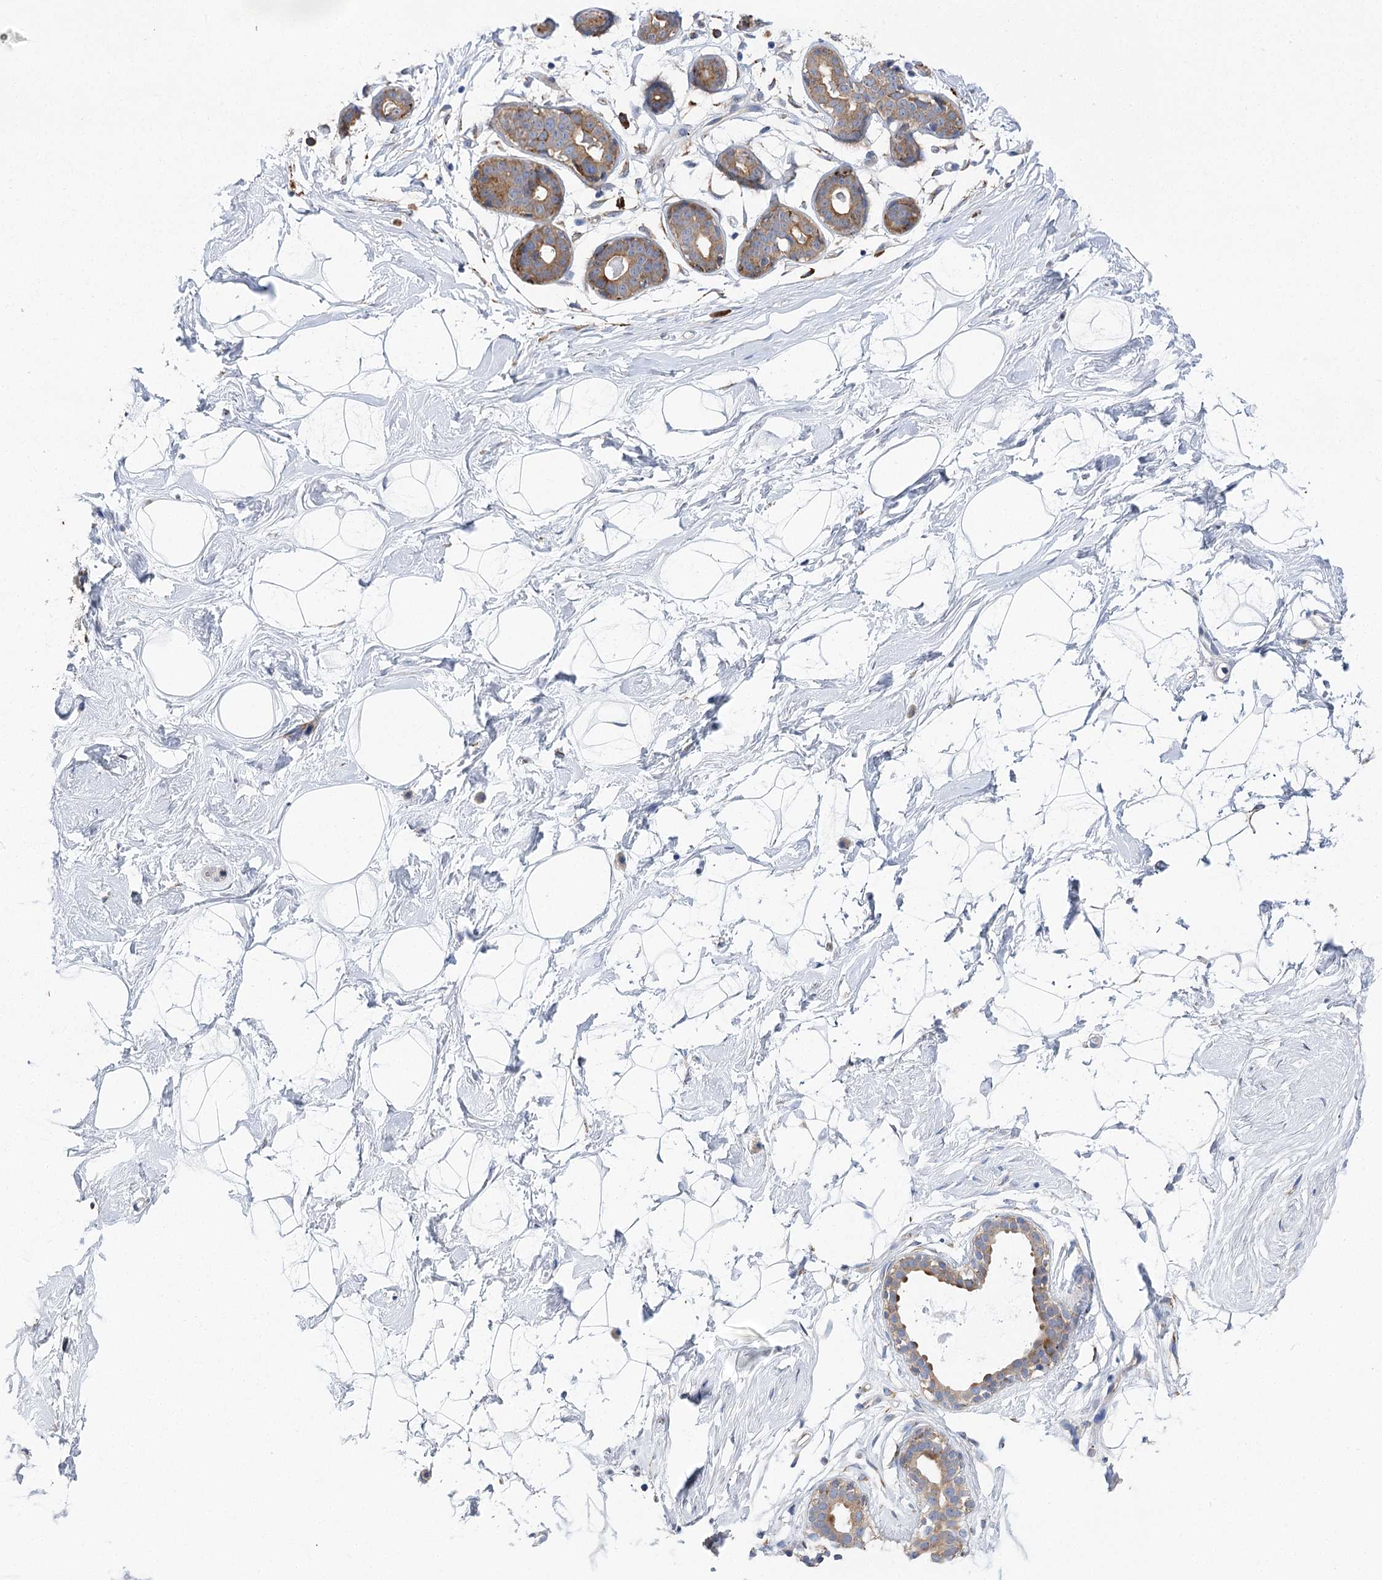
{"staining": {"intensity": "negative", "quantity": "none", "location": "none"}, "tissue": "breast", "cell_type": "Adipocytes", "image_type": "normal", "snomed": [{"axis": "morphology", "description": "Normal tissue, NOS"}, {"axis": "morphology", "description": "Adenoma, NOS"}, {"axis": "topography", "description": "Breast"}], "caption": "This image is of normal breast stained with immunohistochemistry to label a protein in brown with the nuclei are counter-stained blue. There is no expression in adipocytes.", "gene": "METTL24", "patient": {"sex": "female", "age": 23}}